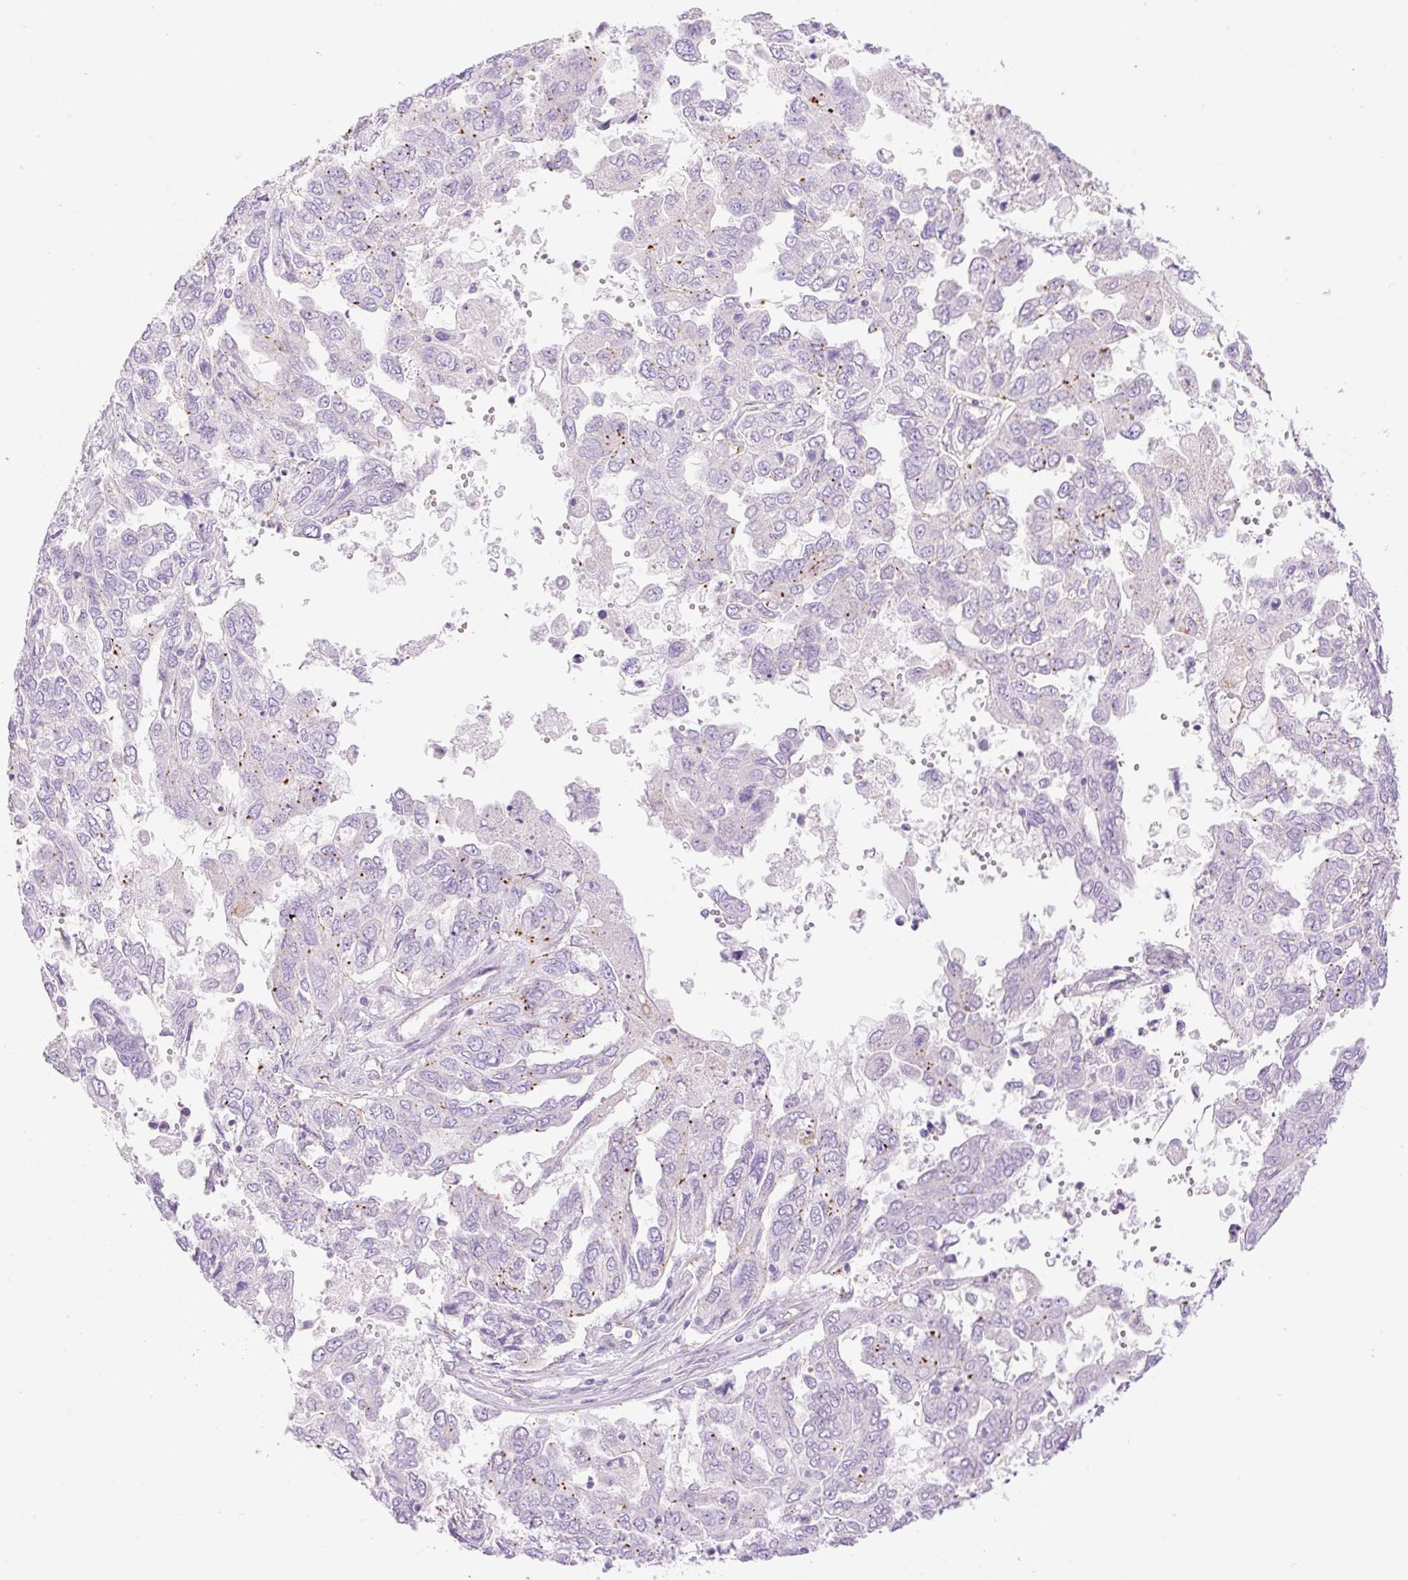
{"staining": {"intensity": "negative", "quantity": "none", "location": "none"}, "tissue": "ovarian cancer", "cell_type": "Tumor cells", "image_type": "cancer", "snomed": [{"axis": "morphology", "description": "Cystadenocarcinoma, serous, NOS"}, {"axis": "topography", "description": "Ovary"}], "caption": "Immunohistochemical staining of ovarian cancer displays no significant staining in tumor cells.", "gene": "EHD3", "patient": {"sex": "female", "age": 53}}